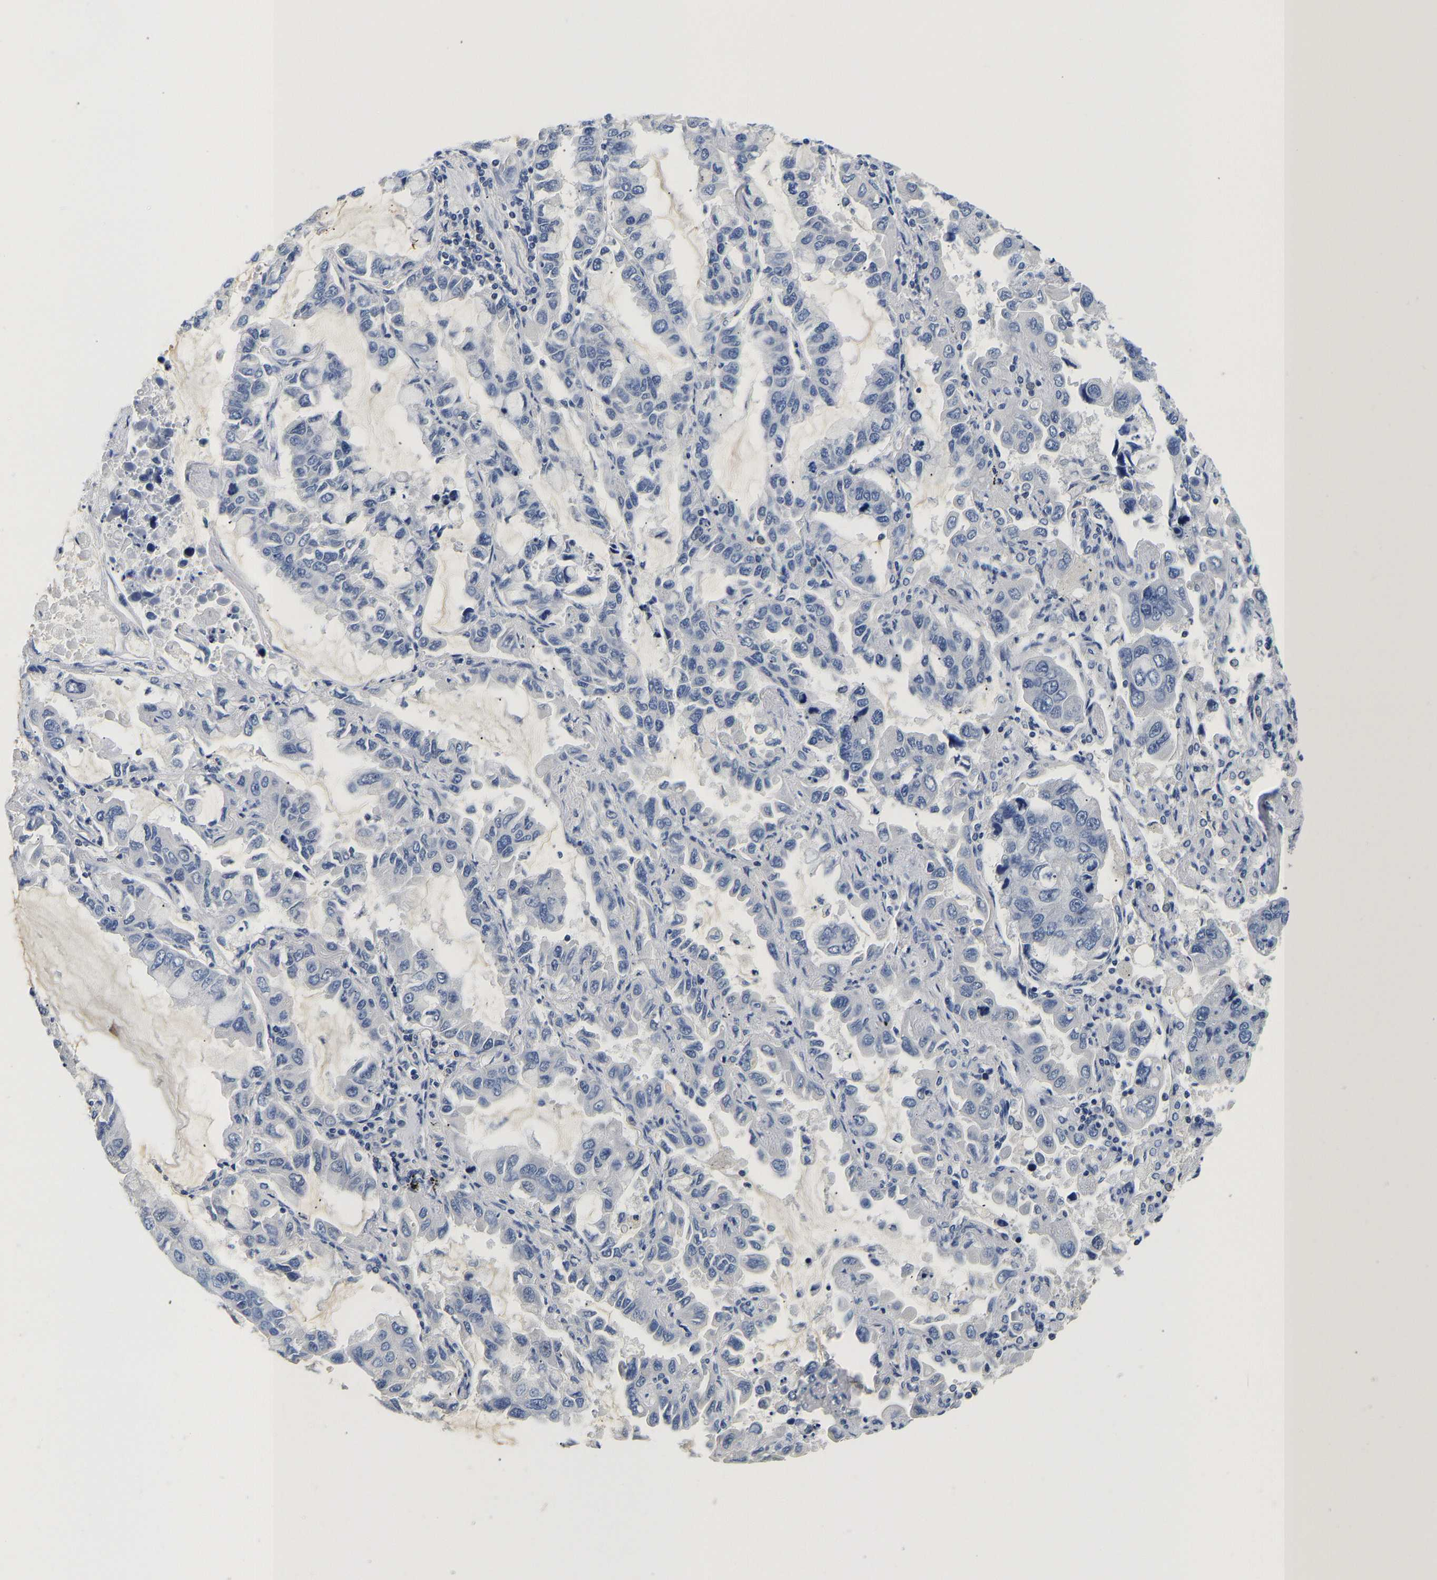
{"staining": {"intensity": "negative", "quantity": "none", "location": "none"}, "tissue": "lung cancer", "cell_type": "Tumor cells", "image_type": "cancer", "snomed": [{"axis": "morphology", "description": "Adenocarcinoma, NOS"}, {"axis": "topography", "description": "Lung"}], "caption": "Immunohistochemistry image of neoplastic tissue: lung cancer (adenocarcinoma) stained with DAB demonstrates no significant protein positivity in tumor cells.", "gene": "PCK2", "patient": {"sex": "male", "age": 64}}